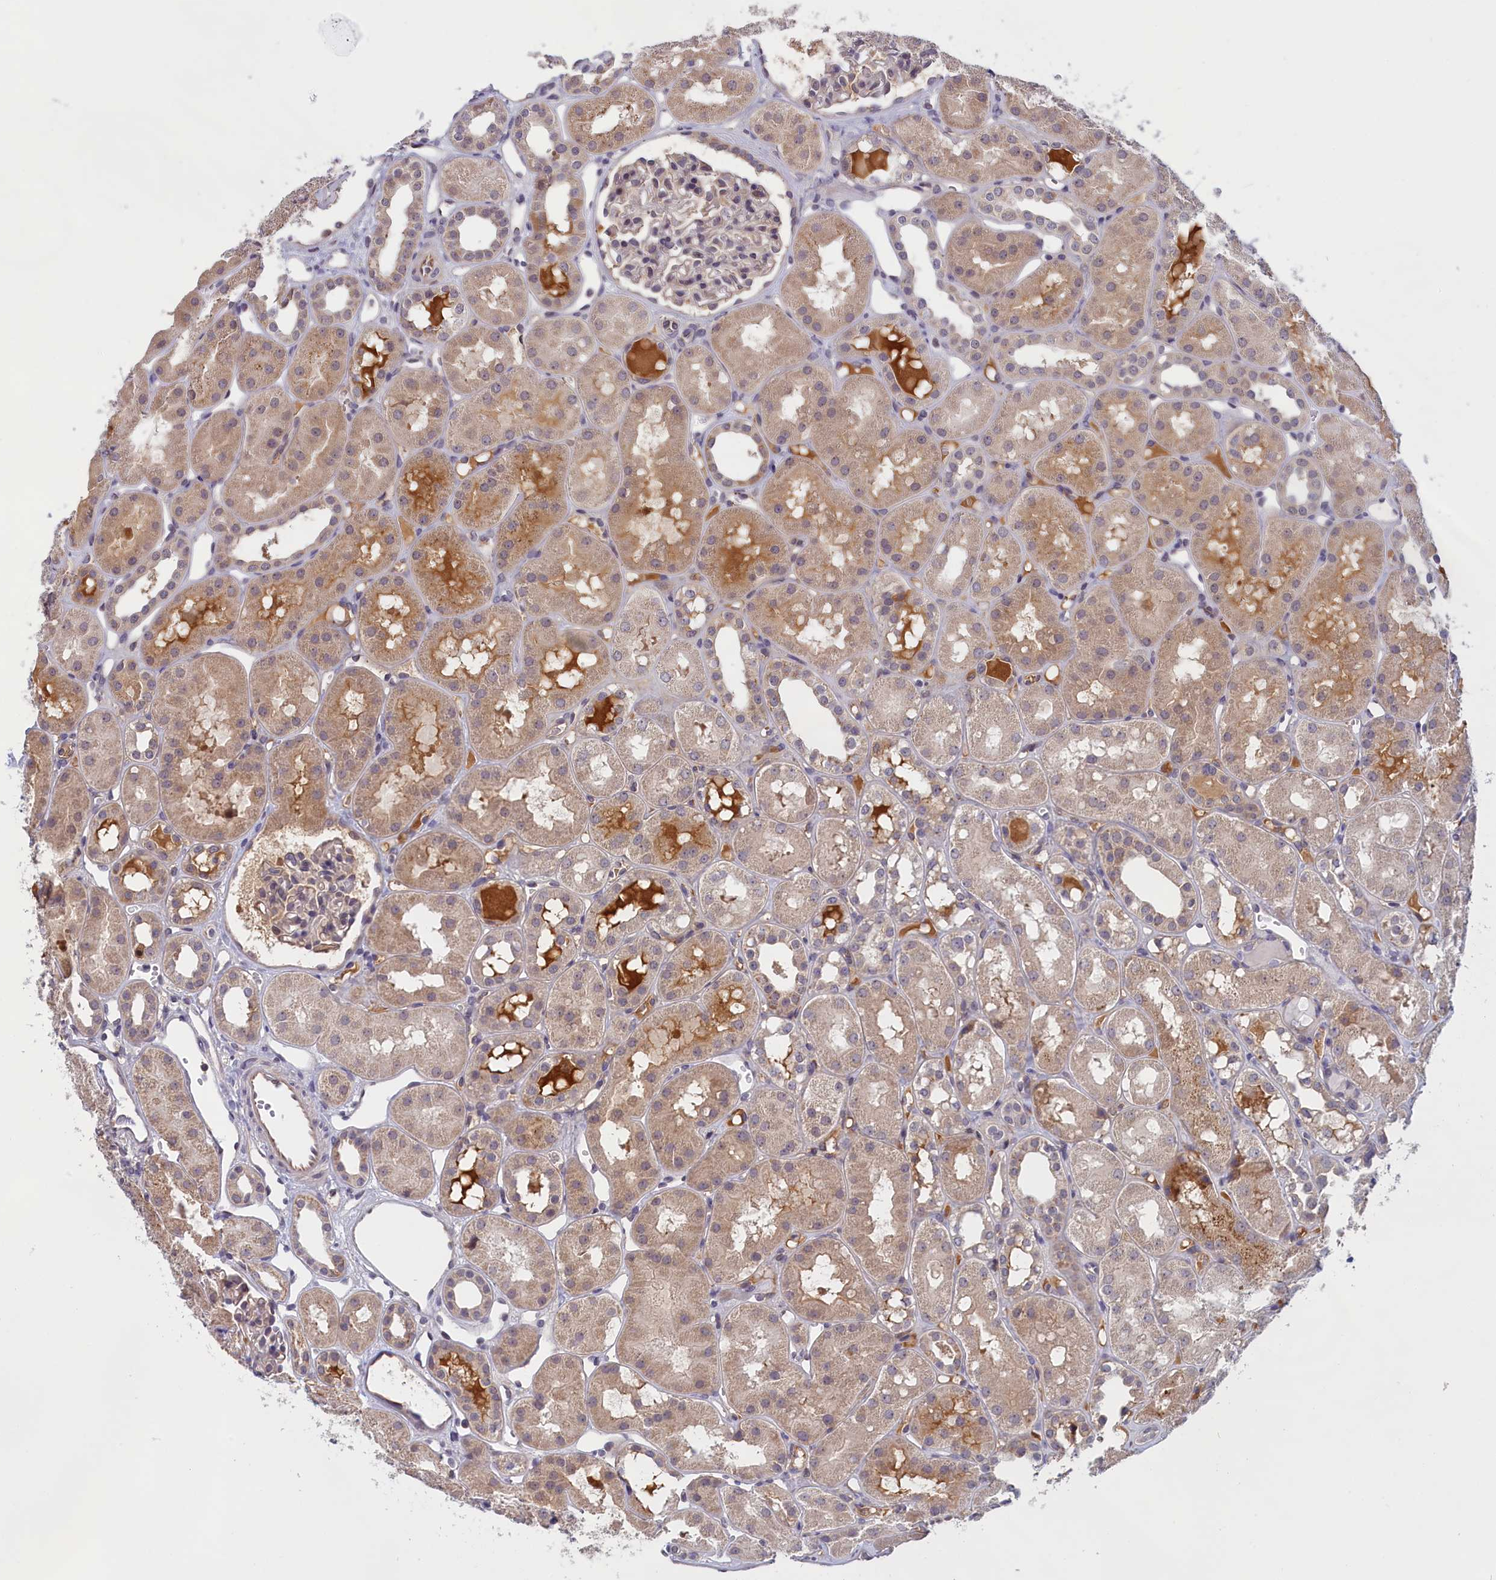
{"staining": {"intensity": "weak", "quantity": "25%-75%", "location": "nuclear"}, "tissue": "kidney", "cell_type": "Cells in glomeruli", "image_type": "normal", "snomed": [{"axis": "morphology", "description": "Normal tissue, NOS"}, {"axis": "topography", "description": "Kidney"}], "caption": "Kidney stained with DAB immunohistochemistry demonstrates low levels of weak nuclear positivity in approximately 25%-75% of cells in glomeruli.", "gene": "IGFALS", "patient": {"sex": "male", "age": 16}}